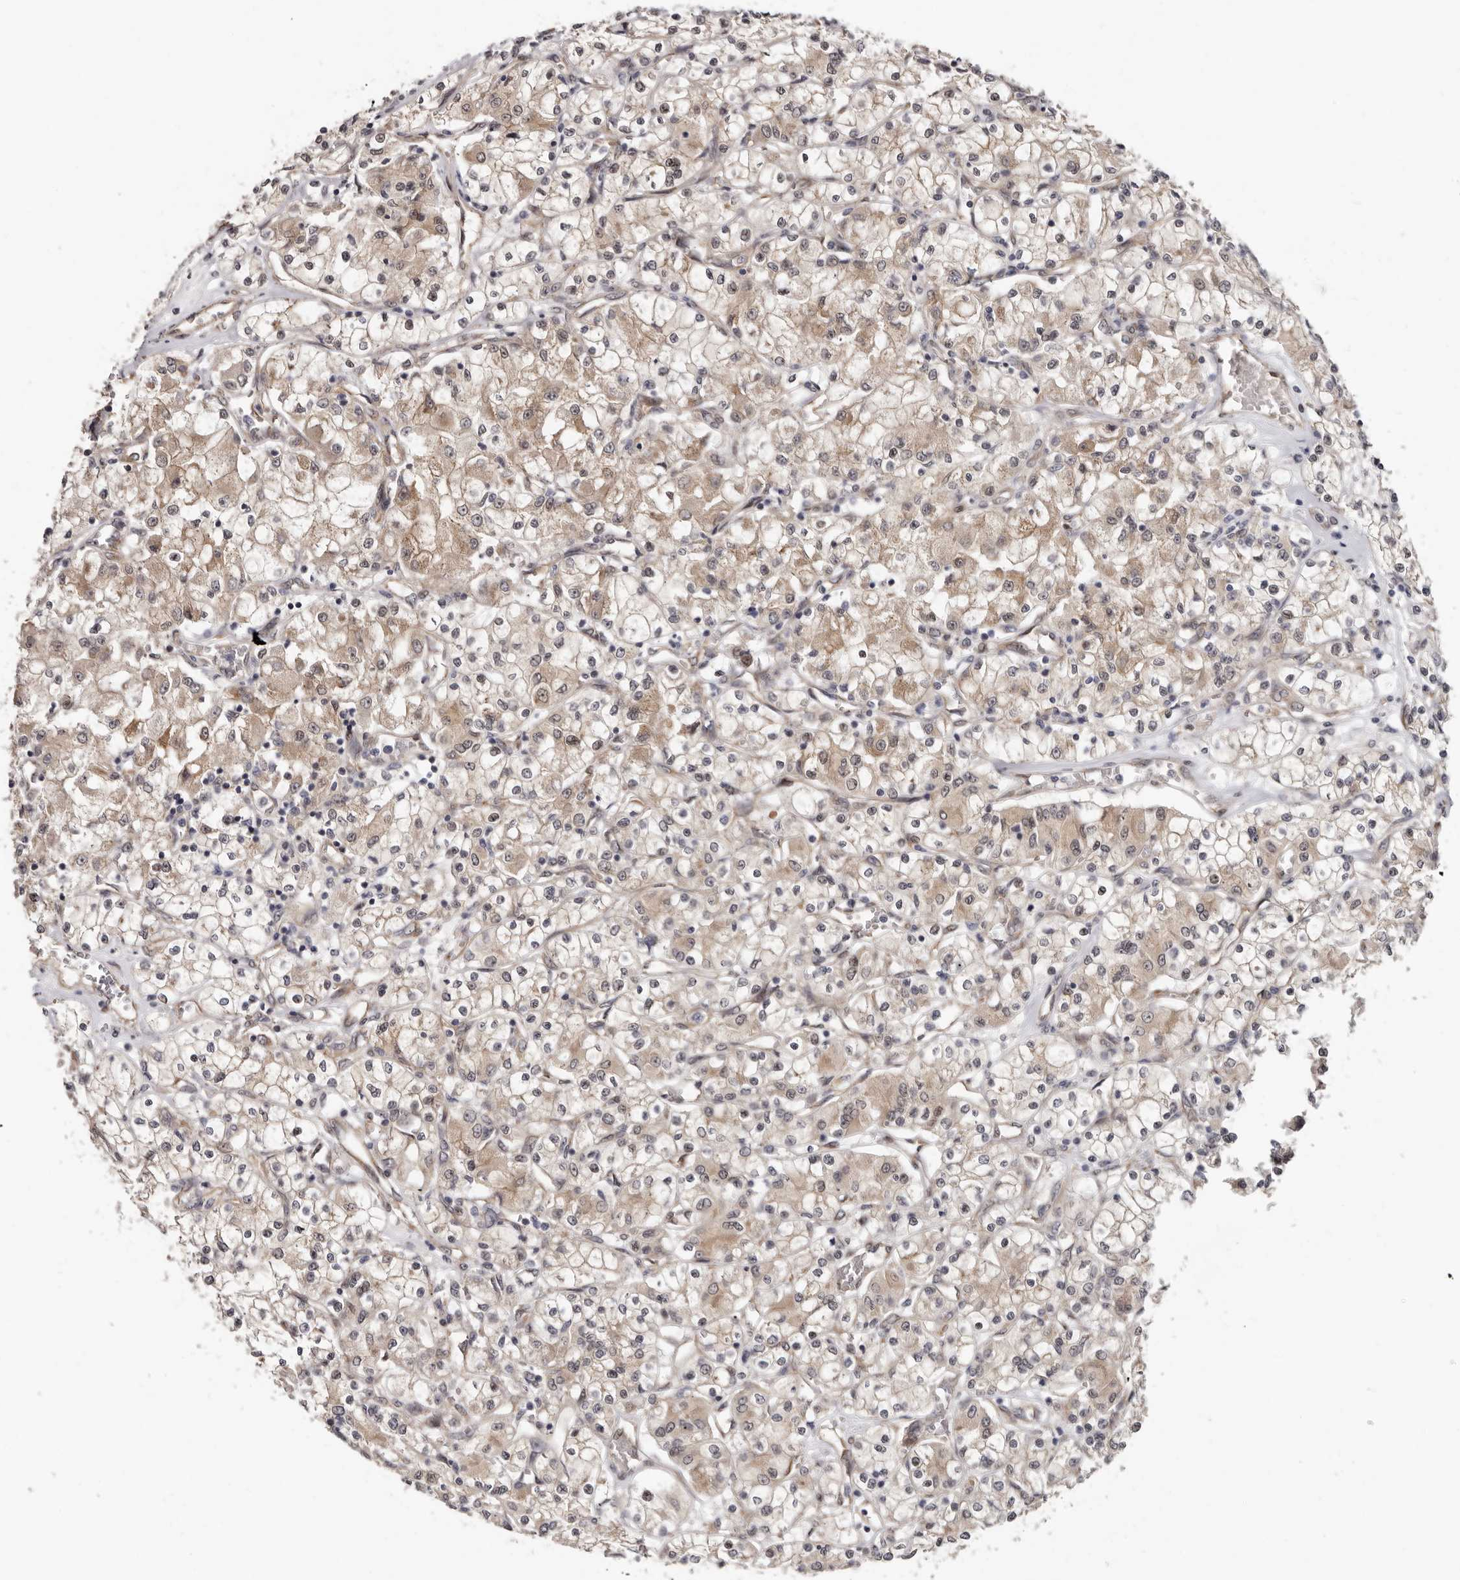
{"staining": {"intensity": "weak", "quantity": ">75%", "location": "cytoplasmic/membranous,nuclear"}, "tissue": "renal cancer", "cell_type": "Tumor cells", "image_type": "cancer", "snomed": [{"axis": "morphology", "description": "Adenocarcinoma, NOS"}, {"axis": "topography", "description": "Kidney"}], "caption": "Immunohistochemical staining of human adenocarcinoma (renal) demonstrates low levels of weak cytoplasmic/membranous and nuclear expression in about >75% of tumor cells.", "gene": "SBDS", "patient": {"sex": "female", "age": 59}}